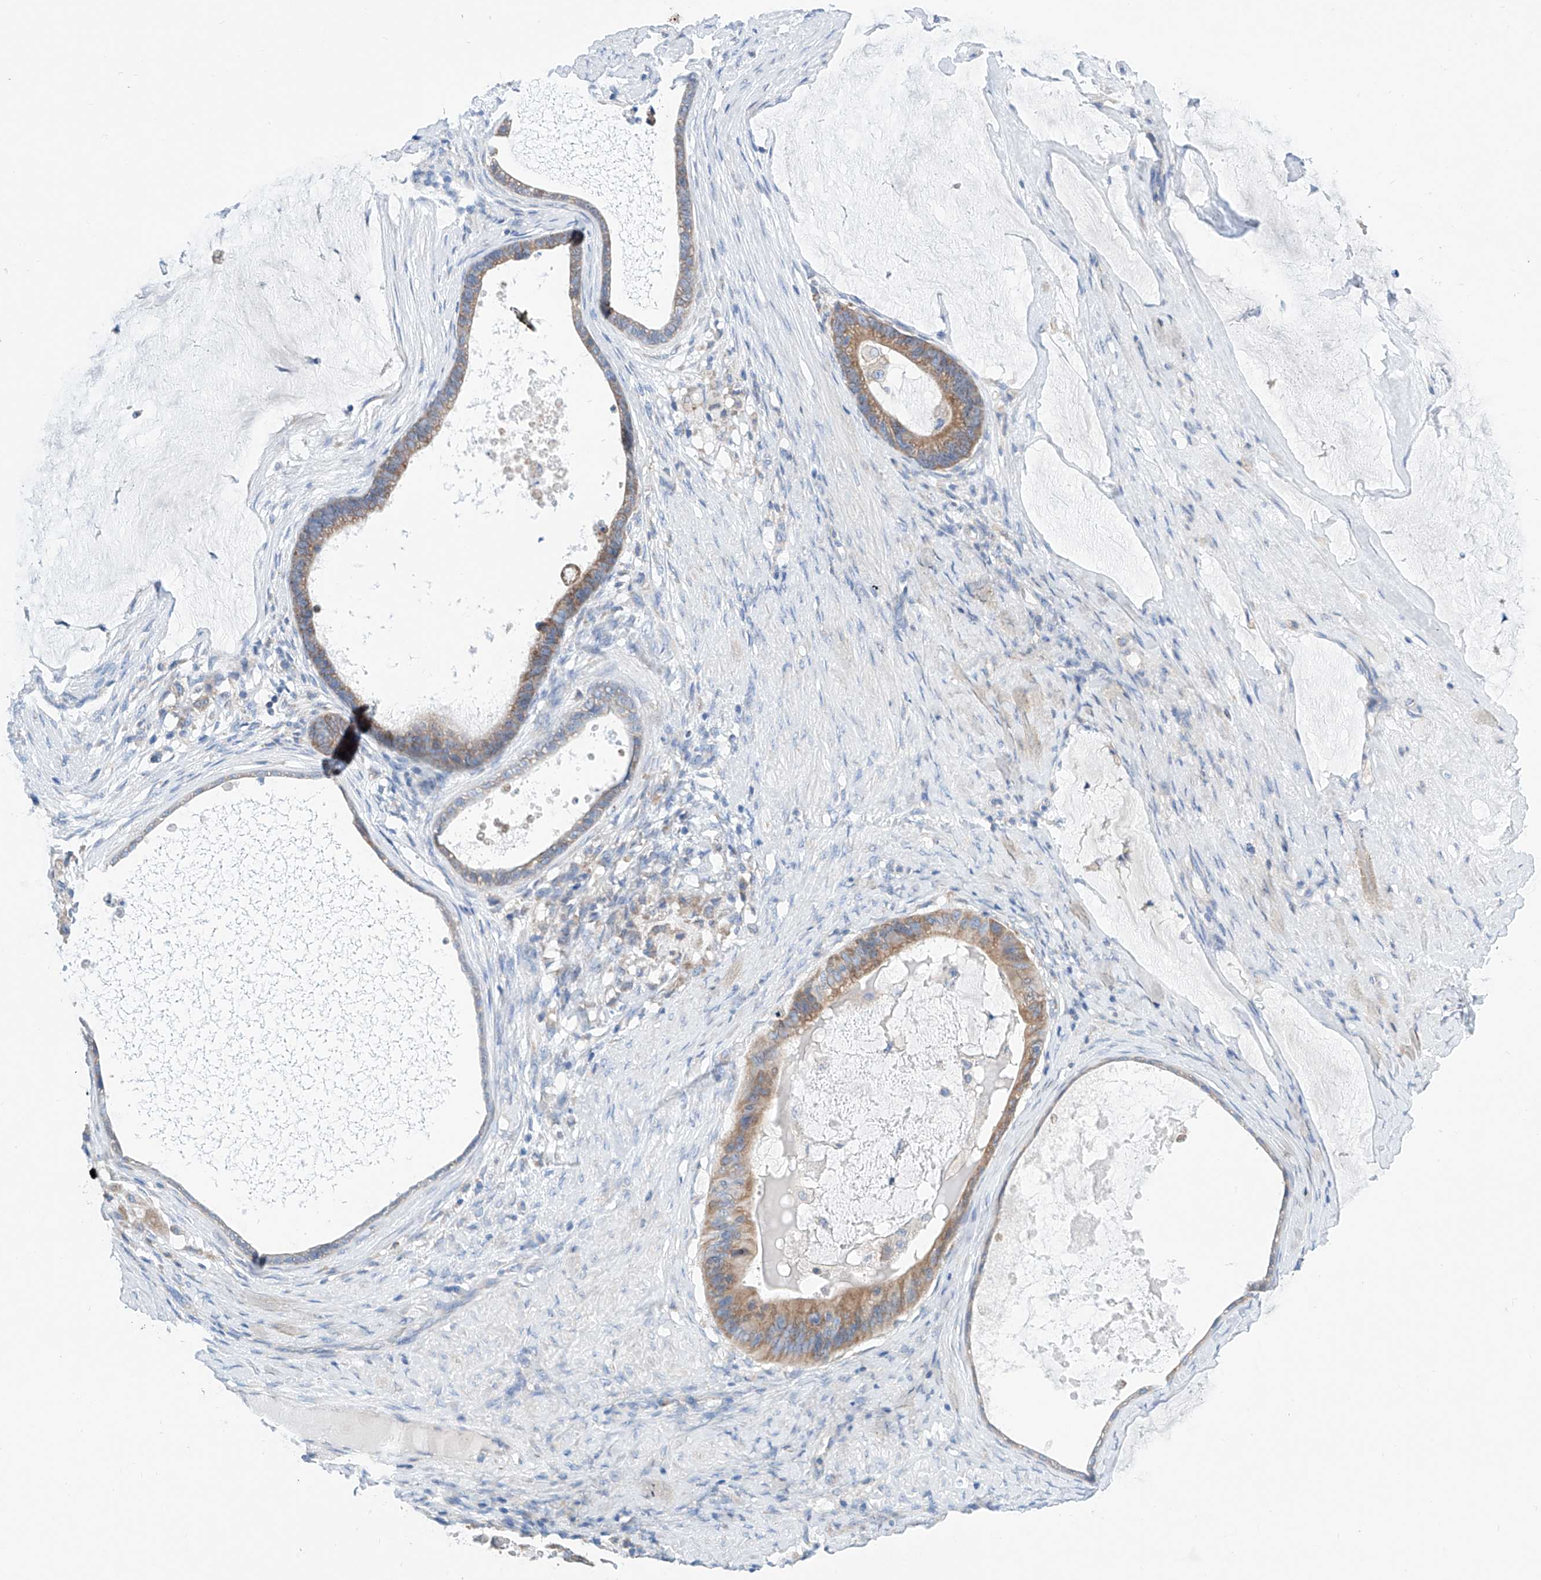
{"staining": {"intensity": "moderate", "quantity": "25%-75%", "location": "cytoplasmic/membranous"}, "tissue": "ovarian cancer", "cell_type": "Tumor cells", "image_type": "cancer", "snomed": [{"axis": "morphology", "description": "Cystadenocarcinoma, mucinous, NOS"}, {"axis": "topography", "description": "Ovary"}], "caption": "This image displays ovarian cancer stained with immunohistochemistry (IHC) to label a protein in brown. The cytoplasmic/membranous of tumor cells show moderate positivity for the protein. Nuclei are counter-stained blue.", "gene": "MAD2L1", "patient": {"sex": "female", "age": 61}}